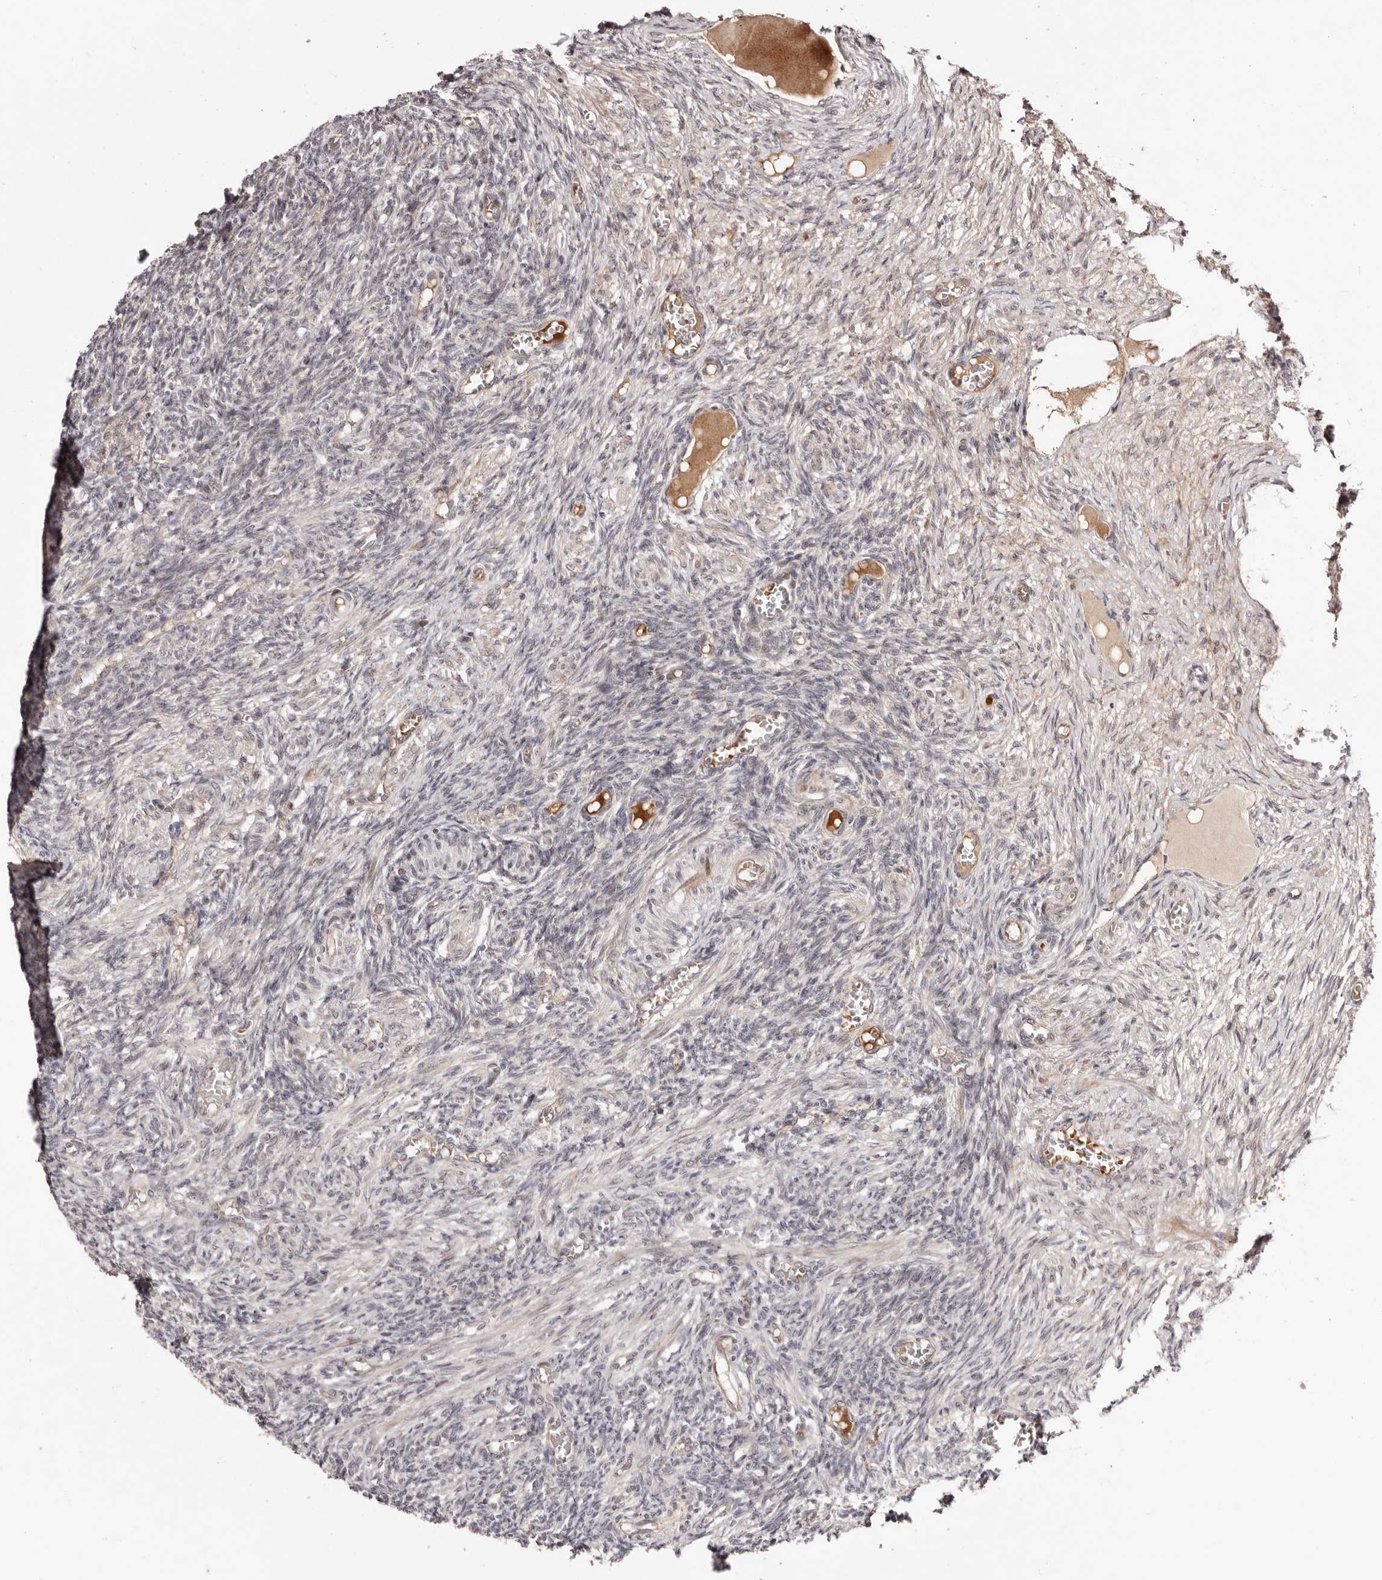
{"staining": {"intensity": "negative", "quantity": "none", "location": "none"}, "tissue": "ovary", "cell_type": "Ovarian stroma cells", "image_type": "normal", "snomed": [{"axis": "morphology", "description": "Normal tissue, NOS"}, {"axis": "topography", "description": "Ovary"}], "caption": "Photomicrograph shows no significant protein expression in ovarian stroma cells of benign ovary. The staining is performed using DAB (3,3'-diaminobenzidine) brown chromogen with nuclei counter-stained in using hematoxylin.", "gene": "EGR3", "patient": {"sex": "female", "age": 27}}